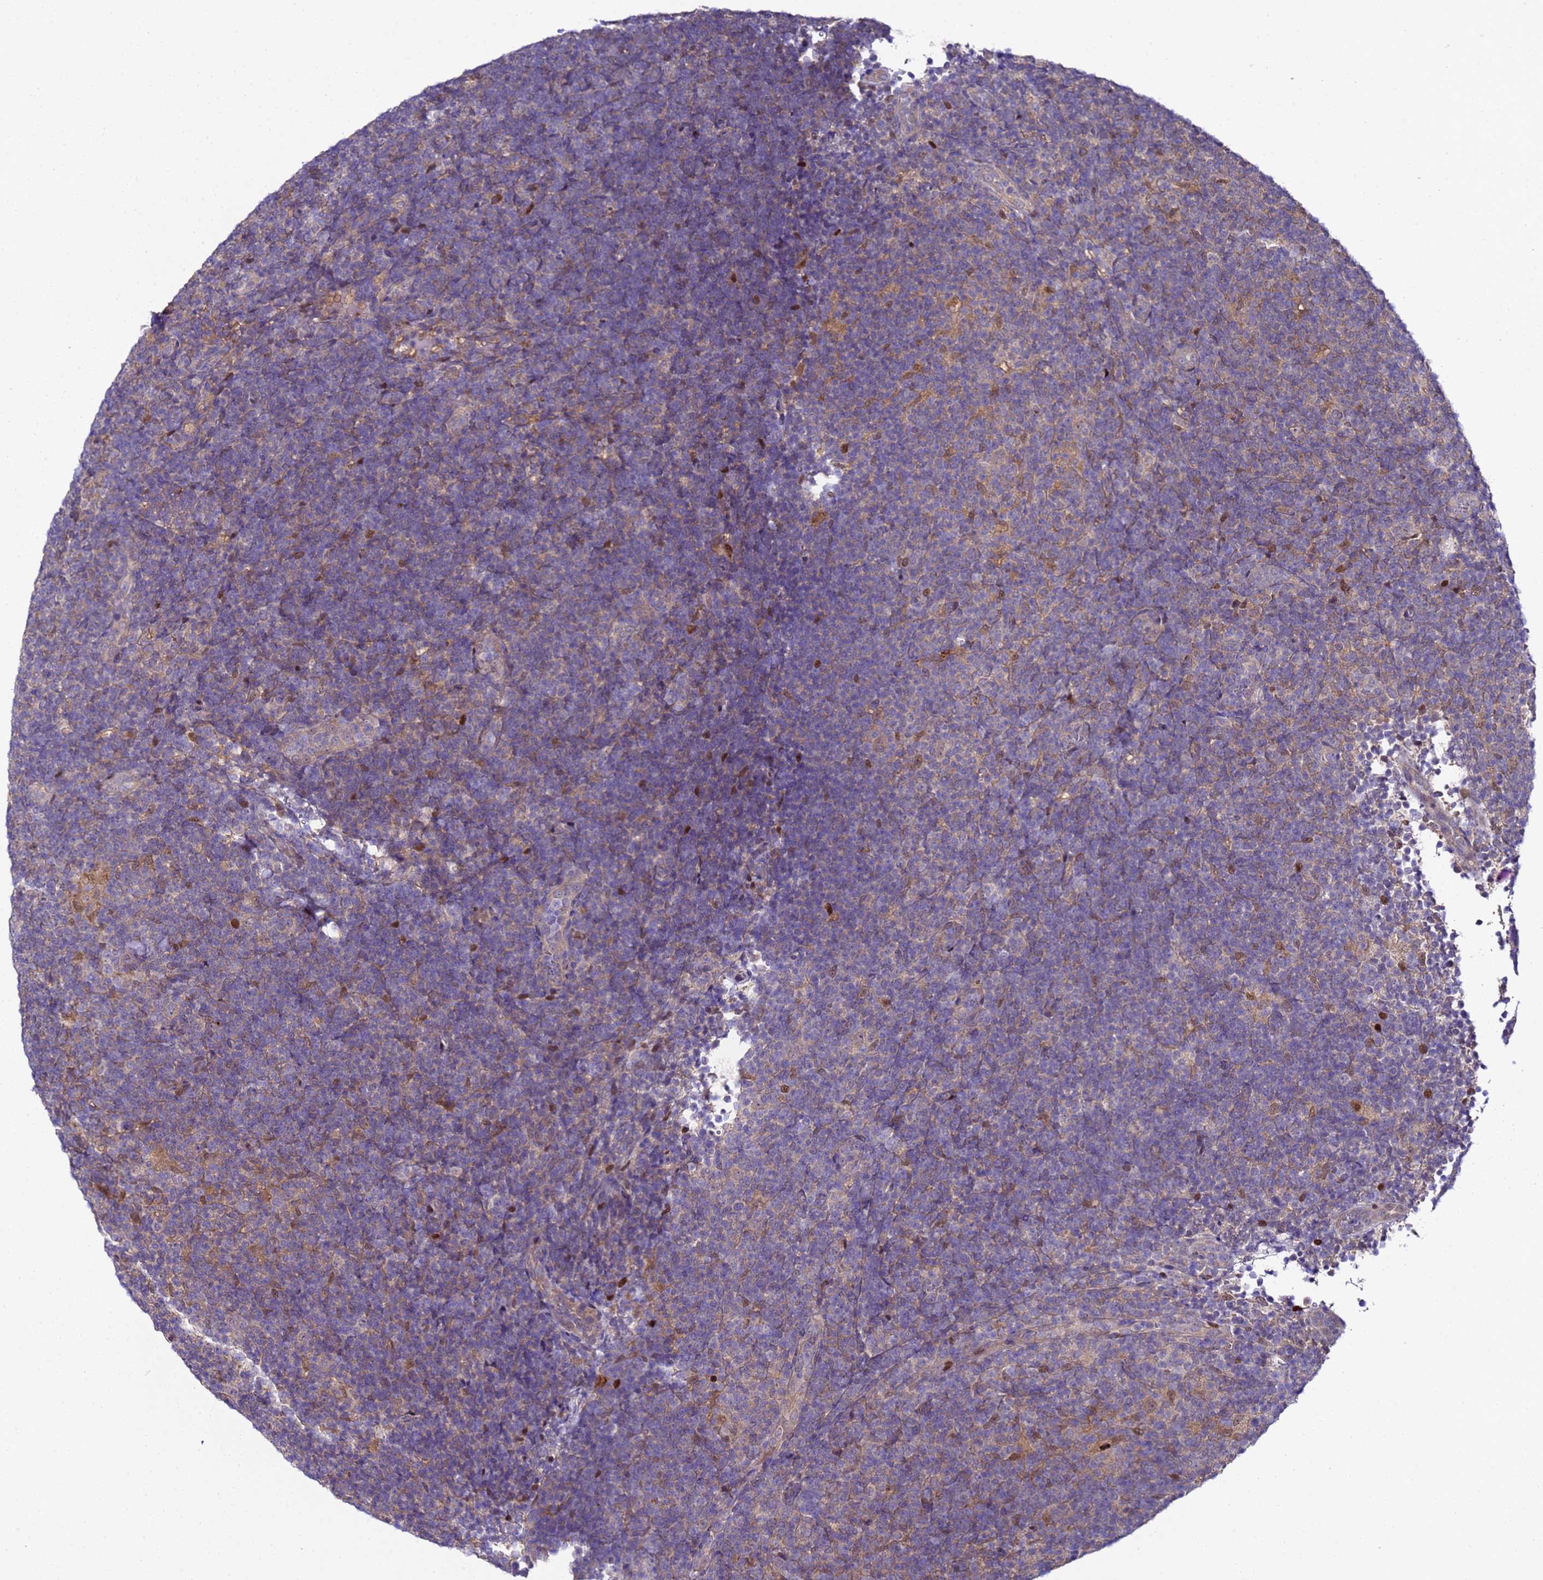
{"staining": {"intensity": "weak", "quantity": "25%-75%", "location": "cytoplasmic/membranous"}, "tissue": "lymphoma", "cell_type": "Tumor cells", "image_type": "cancer", "snomed": [{"axis": "morphology", "description": "Hodgkin's disease, NOS"}, {"axis": "topography", "description": "Lymph node"}], "caption": "Protein expression analysis of human lymphoma reveals weak cytoplasmic/membranous staining in approximately 25%-75% of tumor cells.", "gene": "ALG3", "patient": {"sex": "female", "age": 57}}